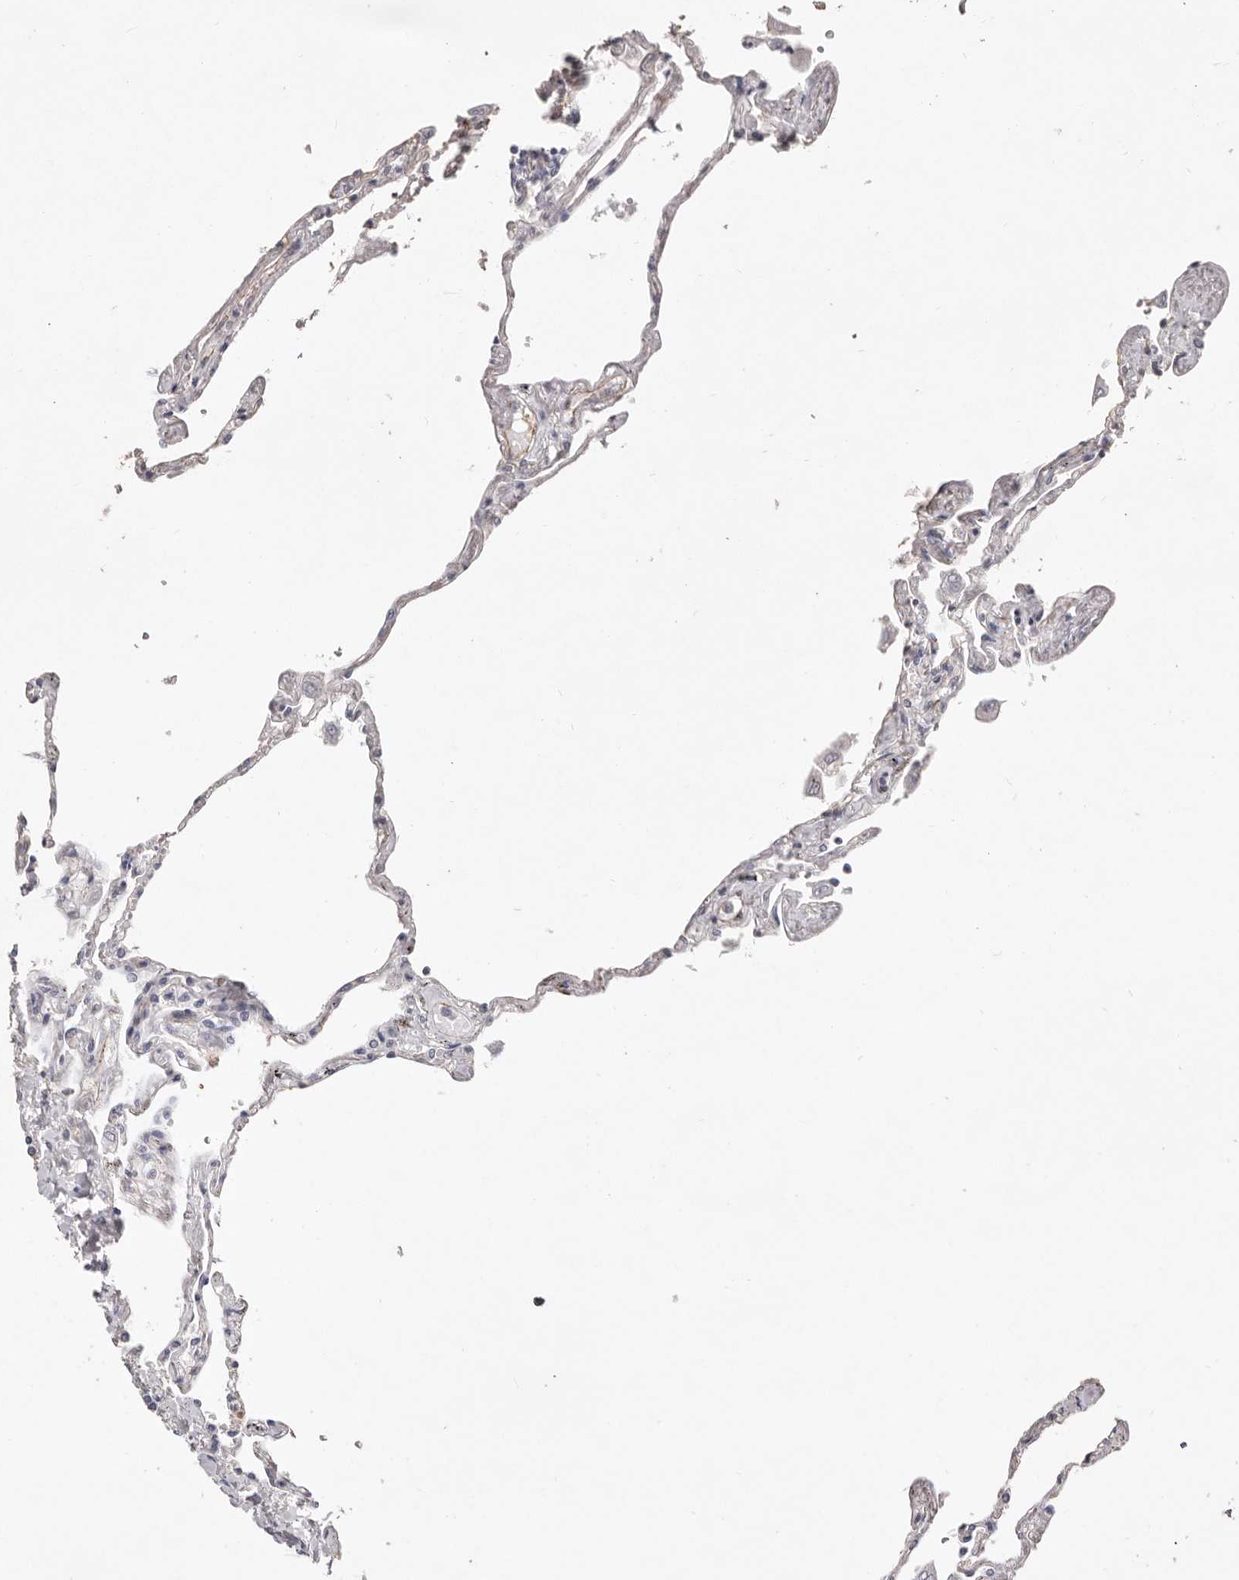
{"staining": {"intensity": "weak", "quantity": "<25%", "location": "cytoplasmic/membranous"}, "tissue": "lung", "cell_type": "Alveolar cells", "image_type": "normal", "snomed": [{"axis": "morphology", "description": "Normal tissue, NOS"}, {"axis": "topography", "description": "Lung"}], "caption": "Alveolar cells show no significant protein positivity in unremarkable lung.", "gene": "ZYG11B", "patient": {"sex": "female", "age": 67}}